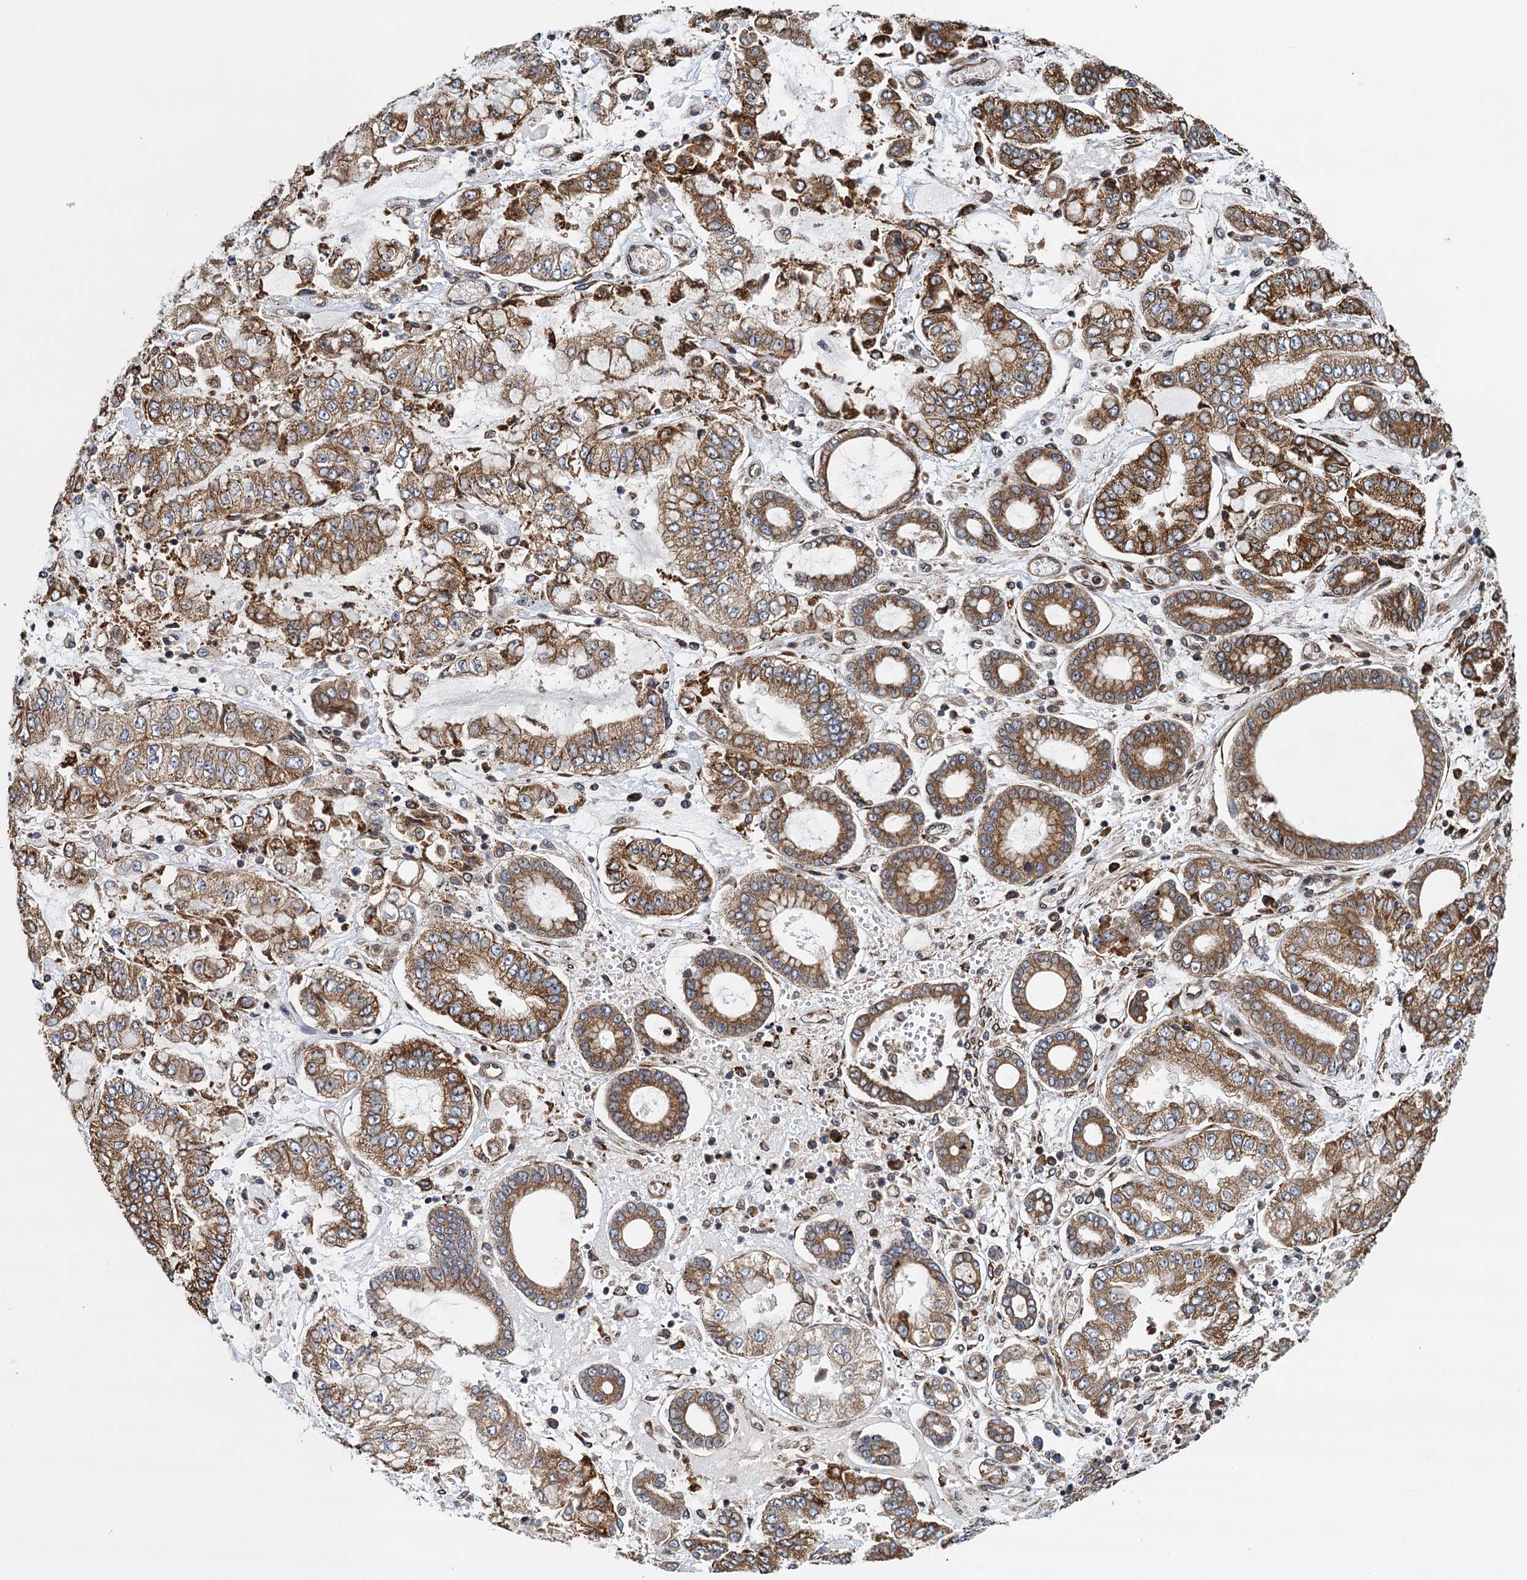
{"staining": {"intensity": "moderate", "quantity": ">75%", "location": "cytoplasmic/membranous"}, "tissue": "stomach cancer", "cell_type": "Tumor cells", "image_type": "cancer", "snomed": [{"axis": "morphology", "description": "Adenocarcinoma, NOS"}, {"axis": "topography", "description": "Stomach"}], "caption": "A photomicrograph showing moderate cytoplasmic/membranous positivity in approximately >75% of tumor cells in stomach cancer, as visualized by brown immunohistochemical staining.", "gene": "MDM1", "patient": {"sex": "male", "age": 76}}